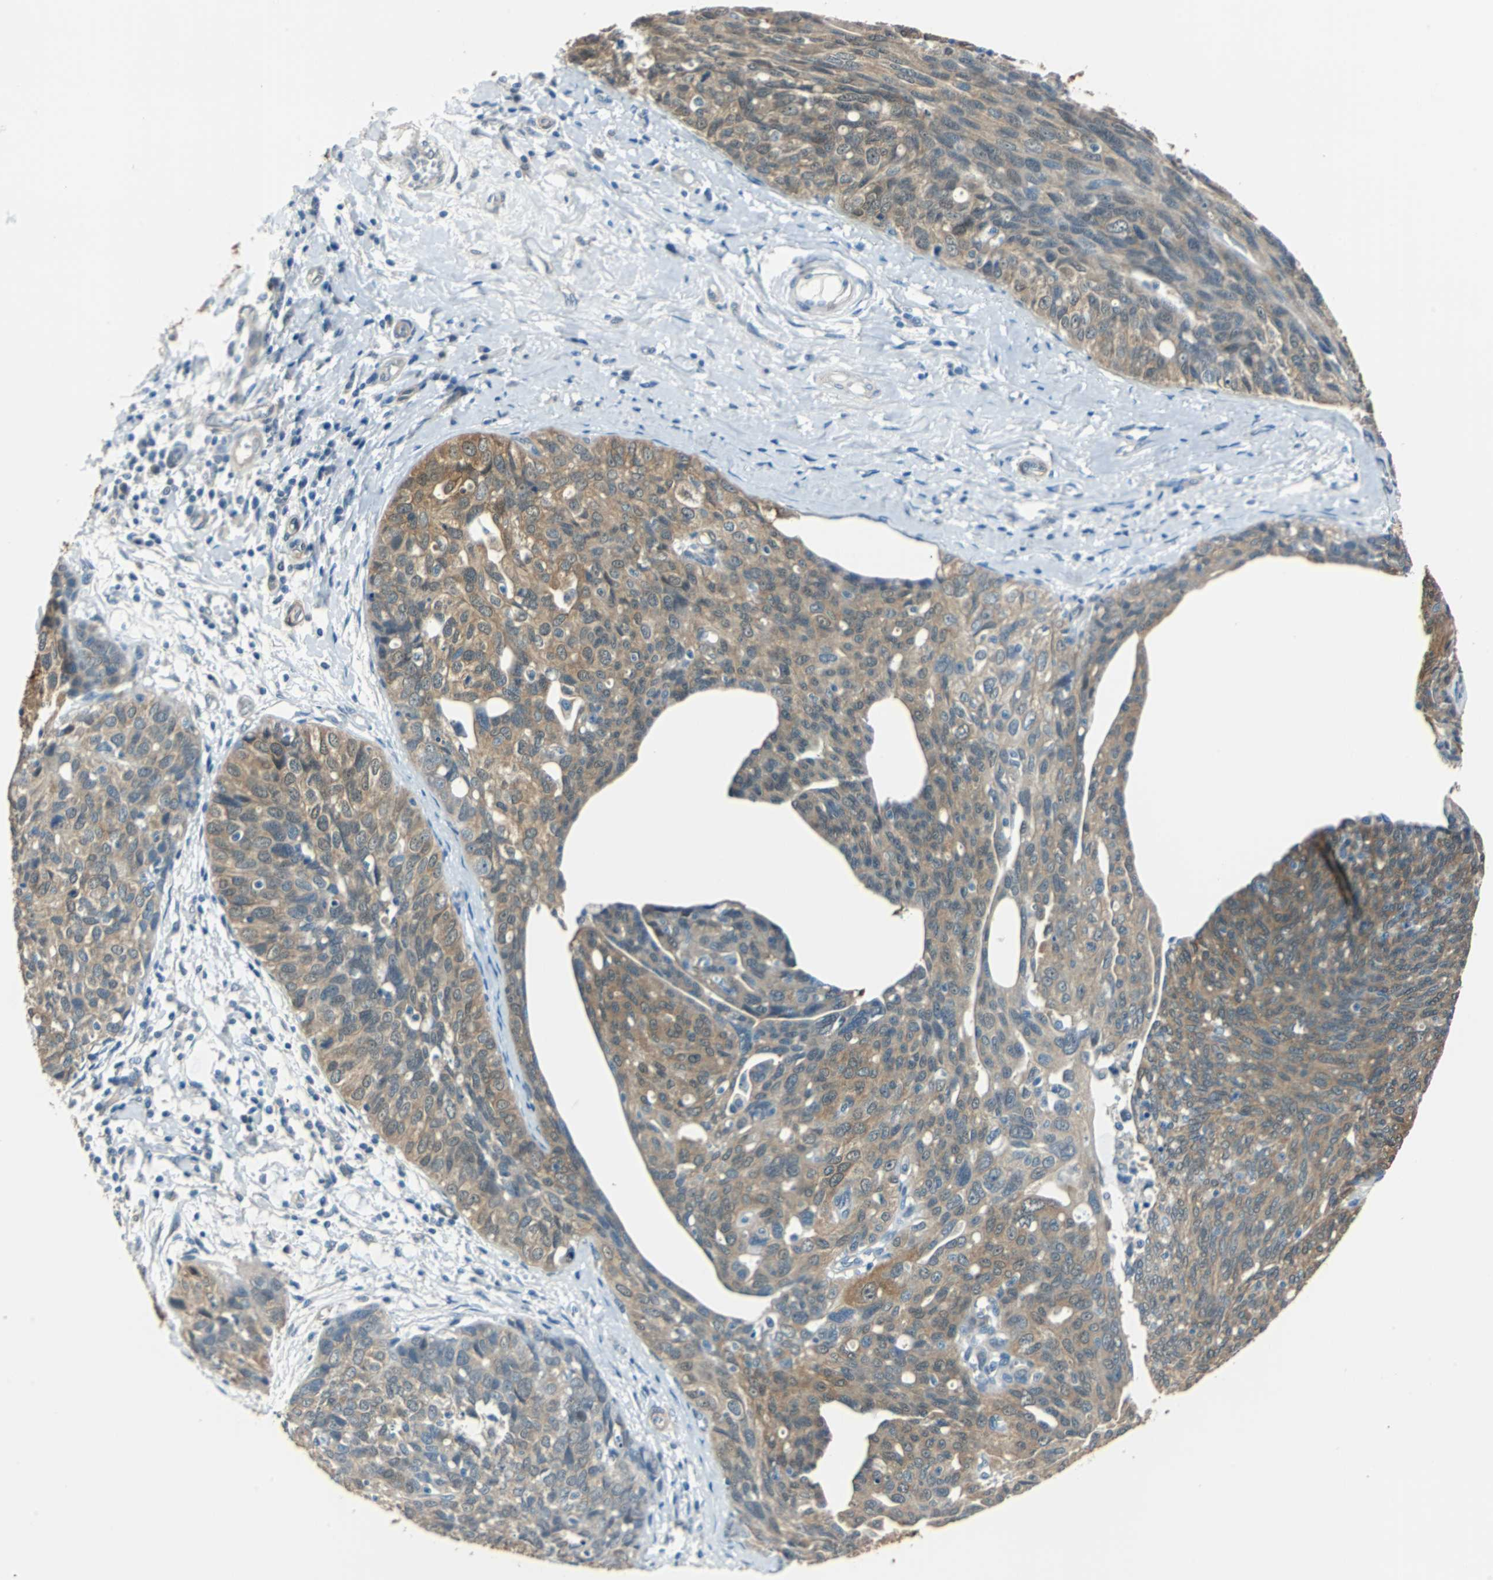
{"staining": {"intensity": "moderate", "quantity": ">75%", "location": "cytoplasmic/membranous"}, "tissue": "ovarian cancer", "cell_type": "Tumor cells", "image_type": "cancer", "snomed": [{"axis": "morphology", "description": "Carcinoma, endometroid"}, {"axis": "topography", "description": "Ovary"}], "caption": "DAB immunohistochemical staining of ovarian cancer shows moderate cytoplasmic/membranous protein expression in approximately >75% of tumor cells.", "gene": "FKBP4", "patient": {"sex": "female", "age": 60}}